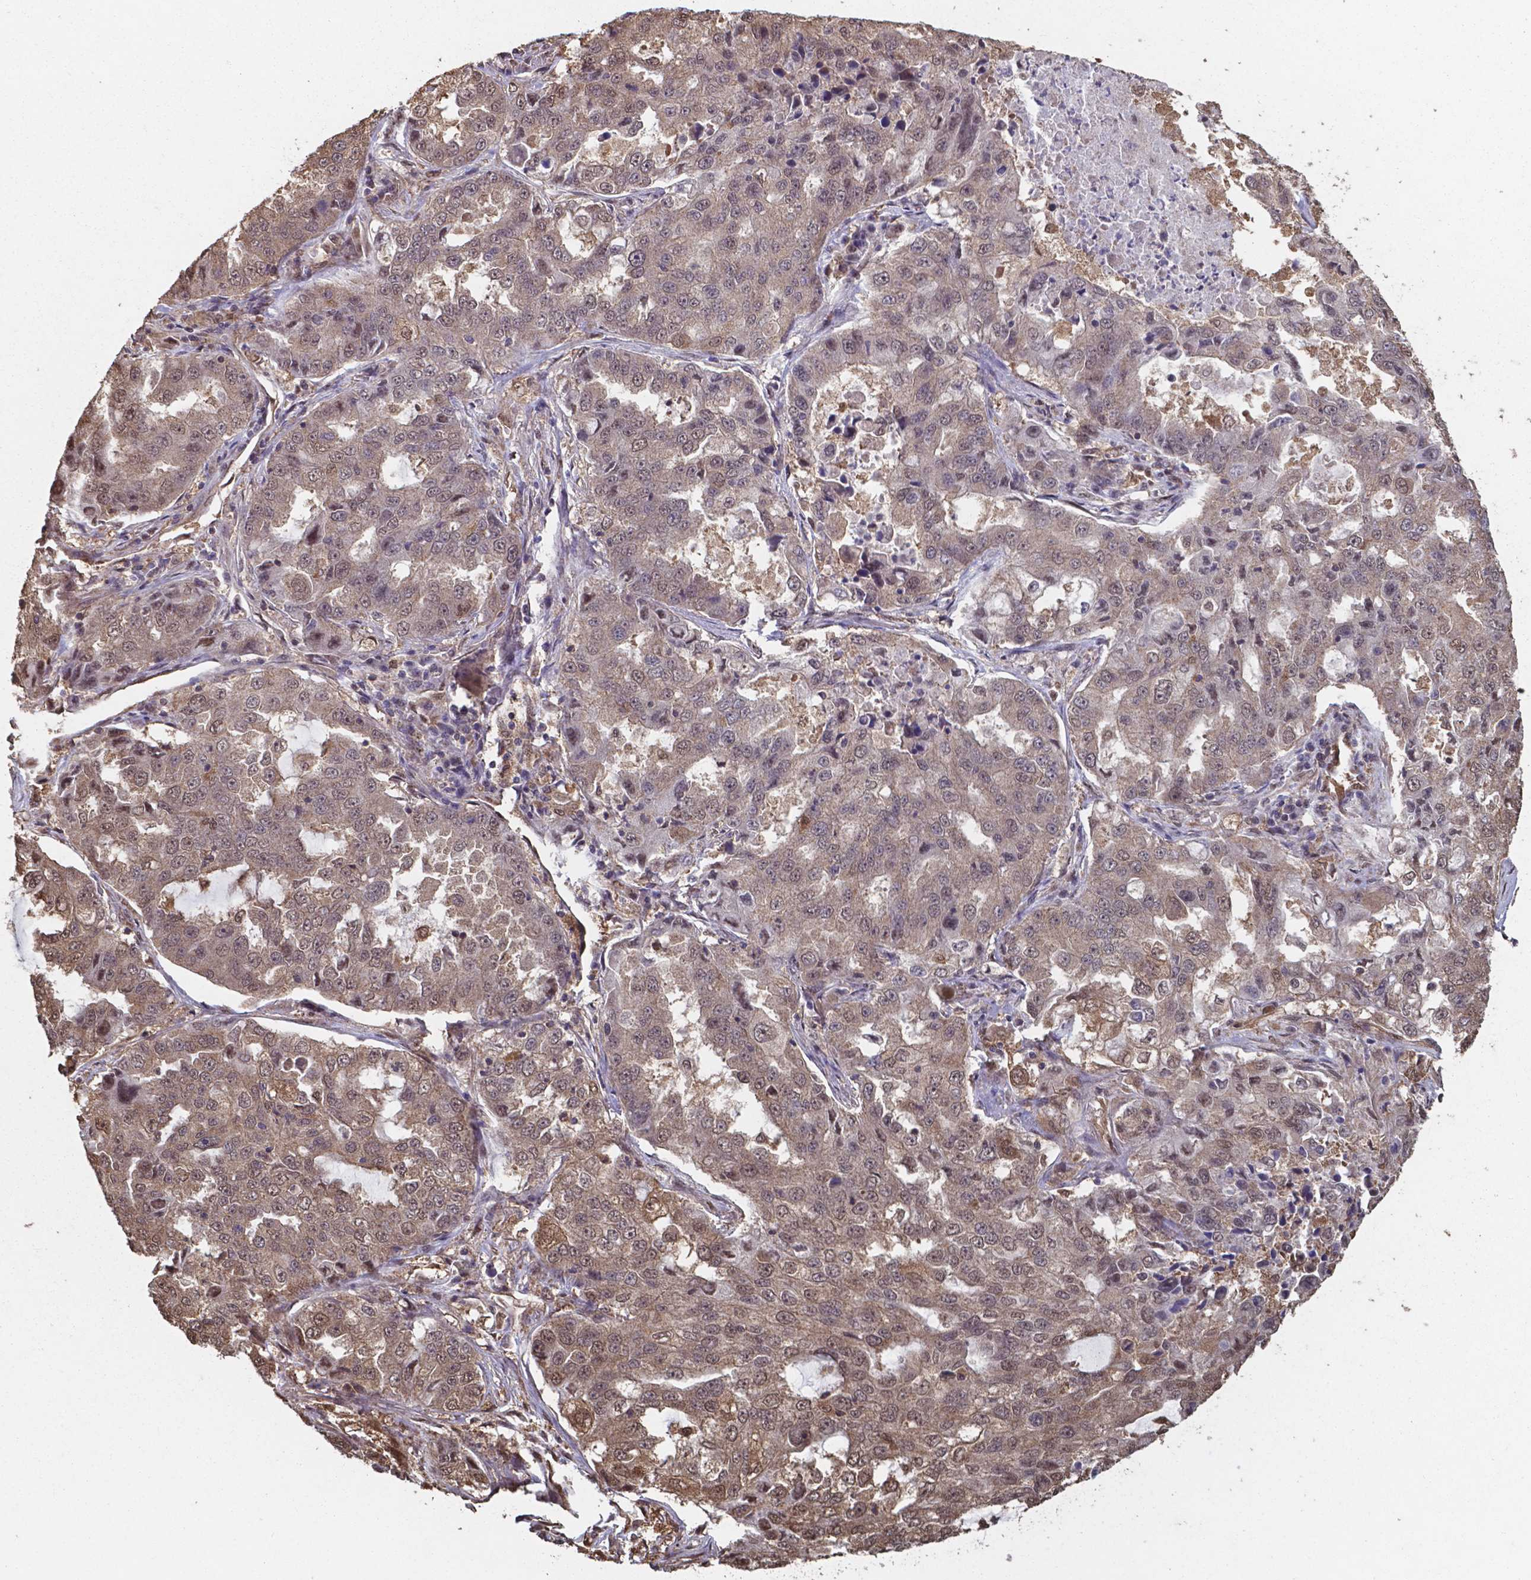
{"staining": {"intensity": "weak", "quantity": ">75%", "location": "cytoplasmic/membranous,nuclear"}, "tissue": "lung cancer", "cell_type": "Tumor cells", "image_type": "cancer", "snomed": [{"axis": "morphology", "description": "Adenocarcinoma, NOS"}, {"axis": "topography", "description": "Lung"}], "caption": "Human lung cancer stained with a brown dye displays weak cytoplasmic/membranous and nuclear positive expression in about >75% of tumor cells.", "gene": "CHP2", "patient": {"sex": "female", "age": 61}}